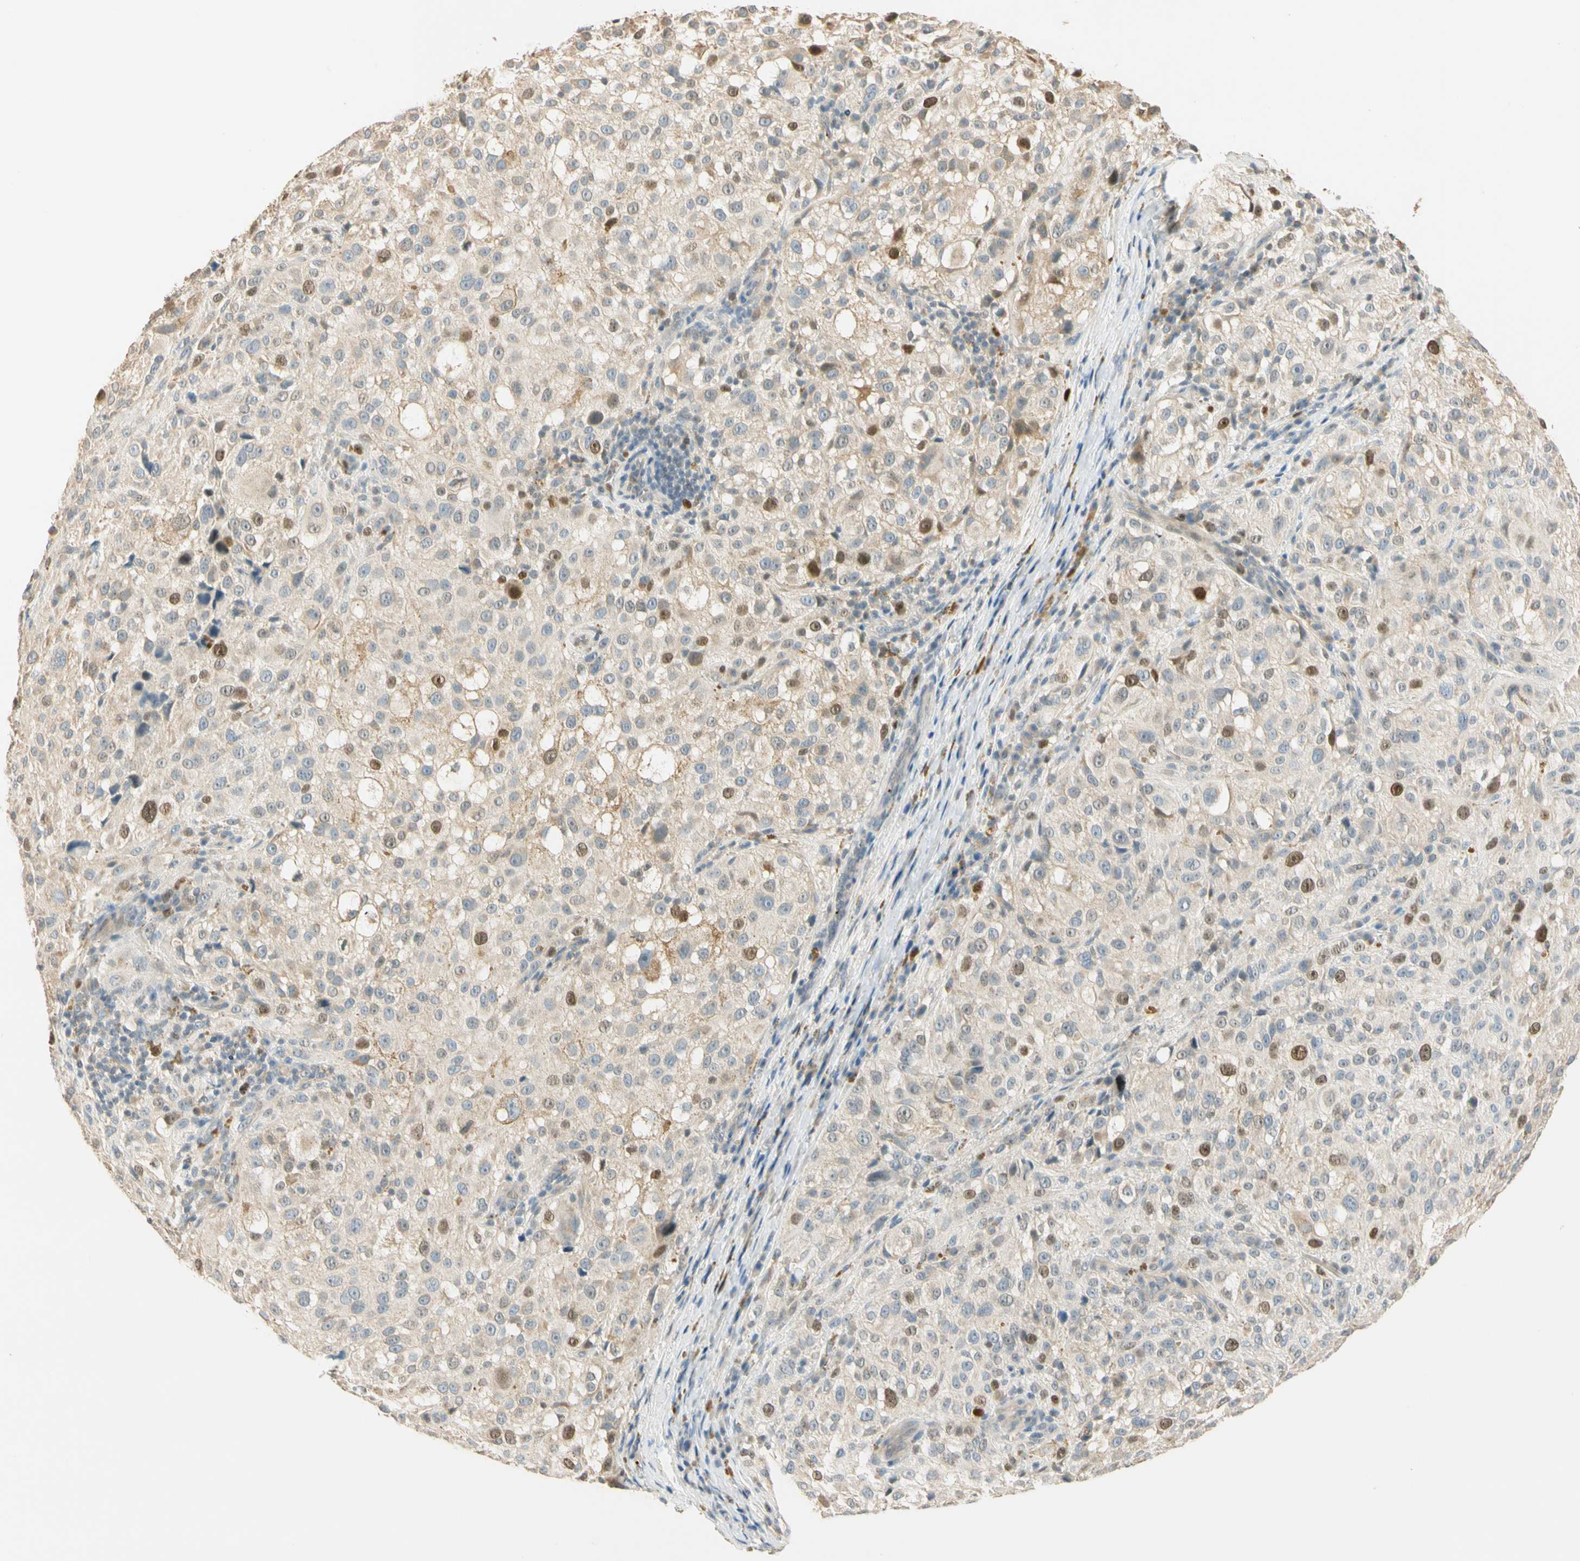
{"staining": {"intensity": "moderate", "quantity": "<25%", "location": "cytoplasmic/membranous,nuclear"}, "tissue": "melanoma", "cell_type": "Tumor cells", "image_type": "cancer", "snomed": [{"axis": "morphology", "description": "Necrosis, NOS"}, {"axis": "morphology", "description": "Malignant melanoma, NOS"}, {"axis": "topography", "description": "Skin"}], "caption": "Human malignant melanoma stained with a brown dye shows moderate cytoplasmic/membranous and nuclear positive expression in about <25% of tumor cells.", "gene": "RAD18", "patient": {"sex": "female", "age": 87}}